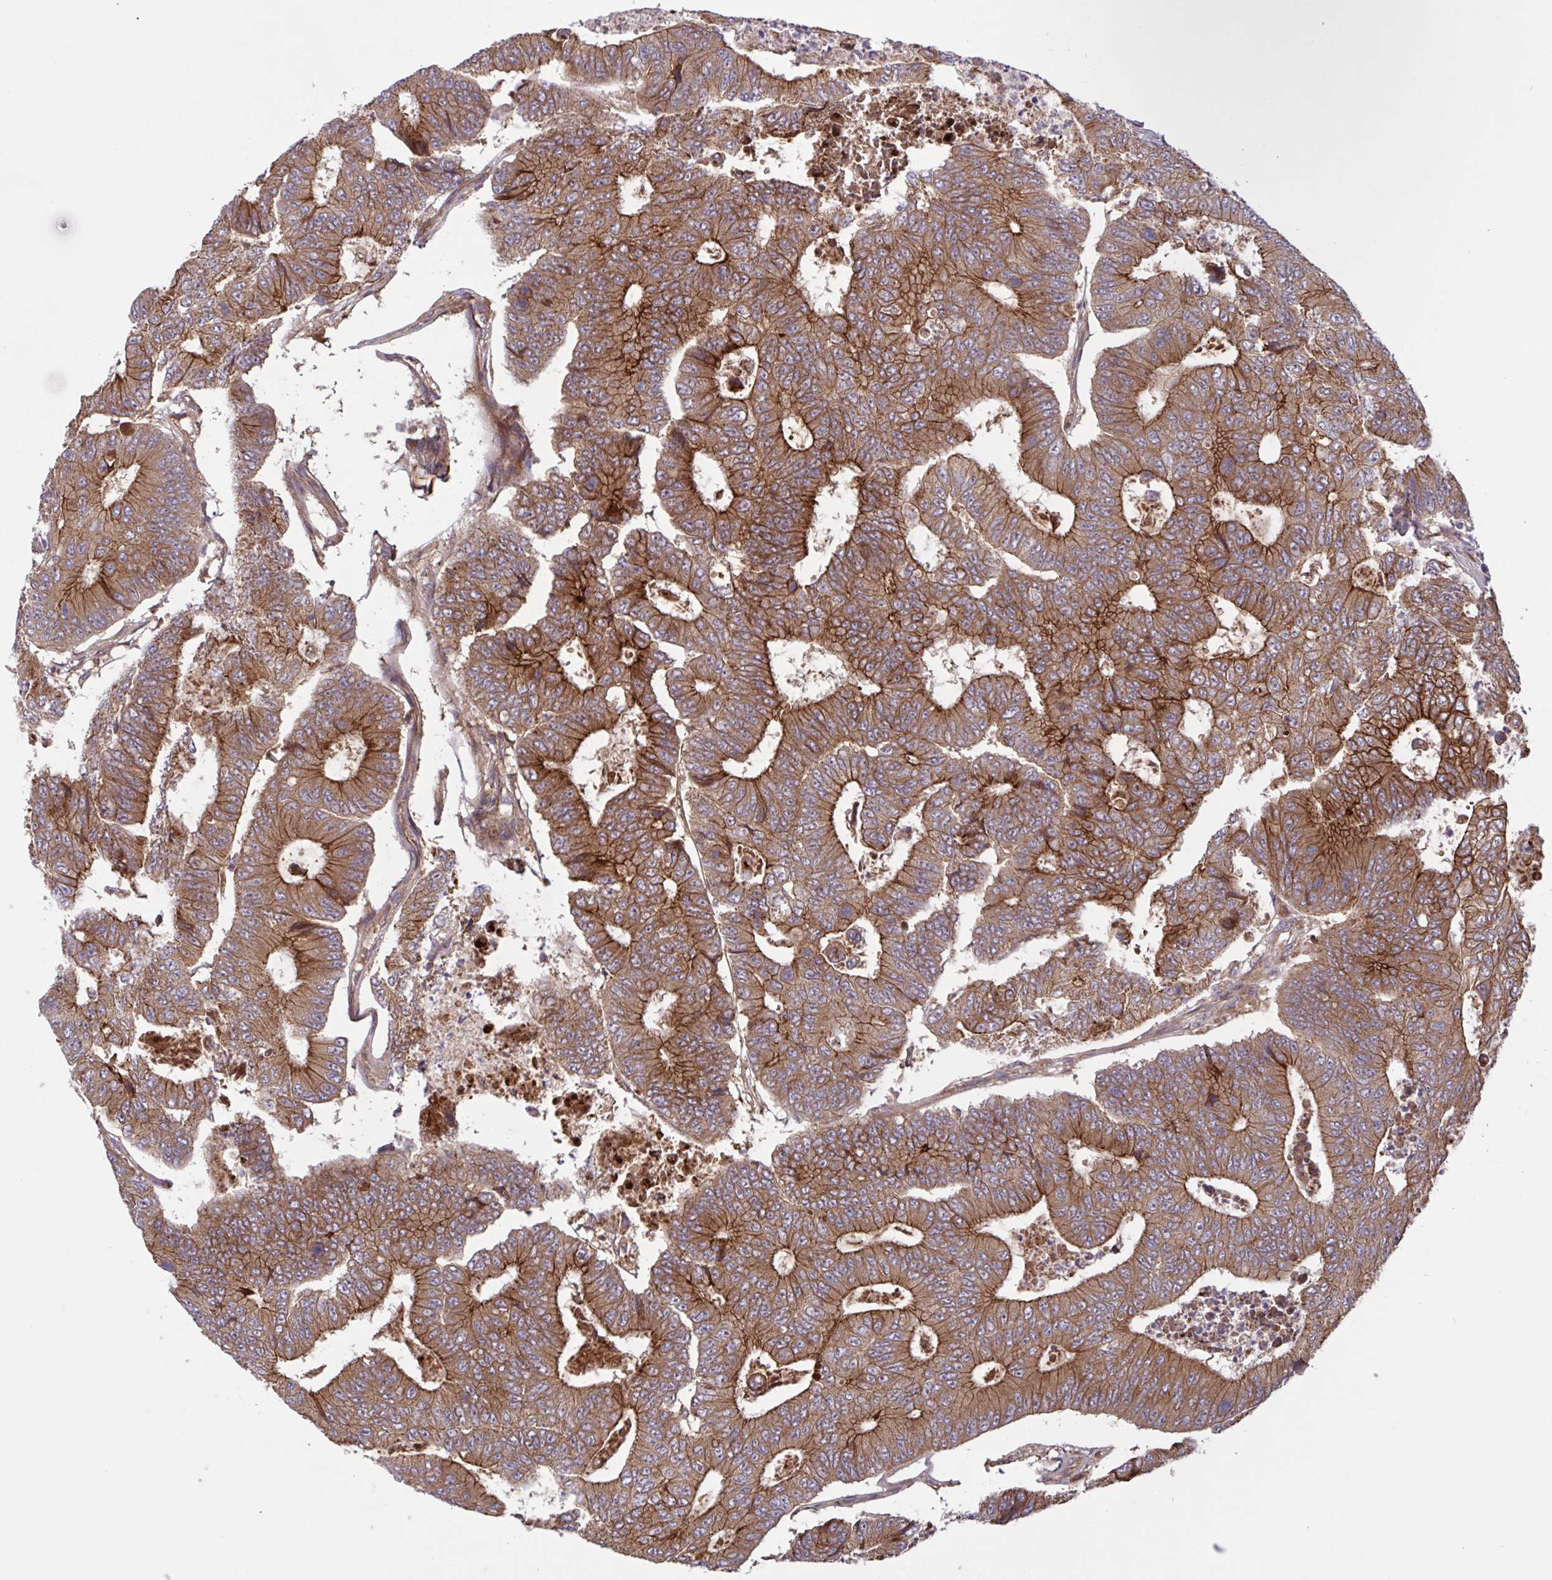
{"staining": {"intensity": "moderate", "quantity": ">75%", "location": "cytoplasmic/membranous"}, "tissue": "colorectal cancer", "cell_type": "Tumor cells", "image_type": "cancer", "snomed": [{"axis": "morphology", "description": "Adenocarcinoma, NOS"}, {"axis": "topography", "description": "Colon"}], "caption": "Adenocarcinoma (colorectal) stained with a protein marker reveals moderate staining in tumor cells.", "gene": "INTS10", "patient": {"sex": "female", "age": 48}}